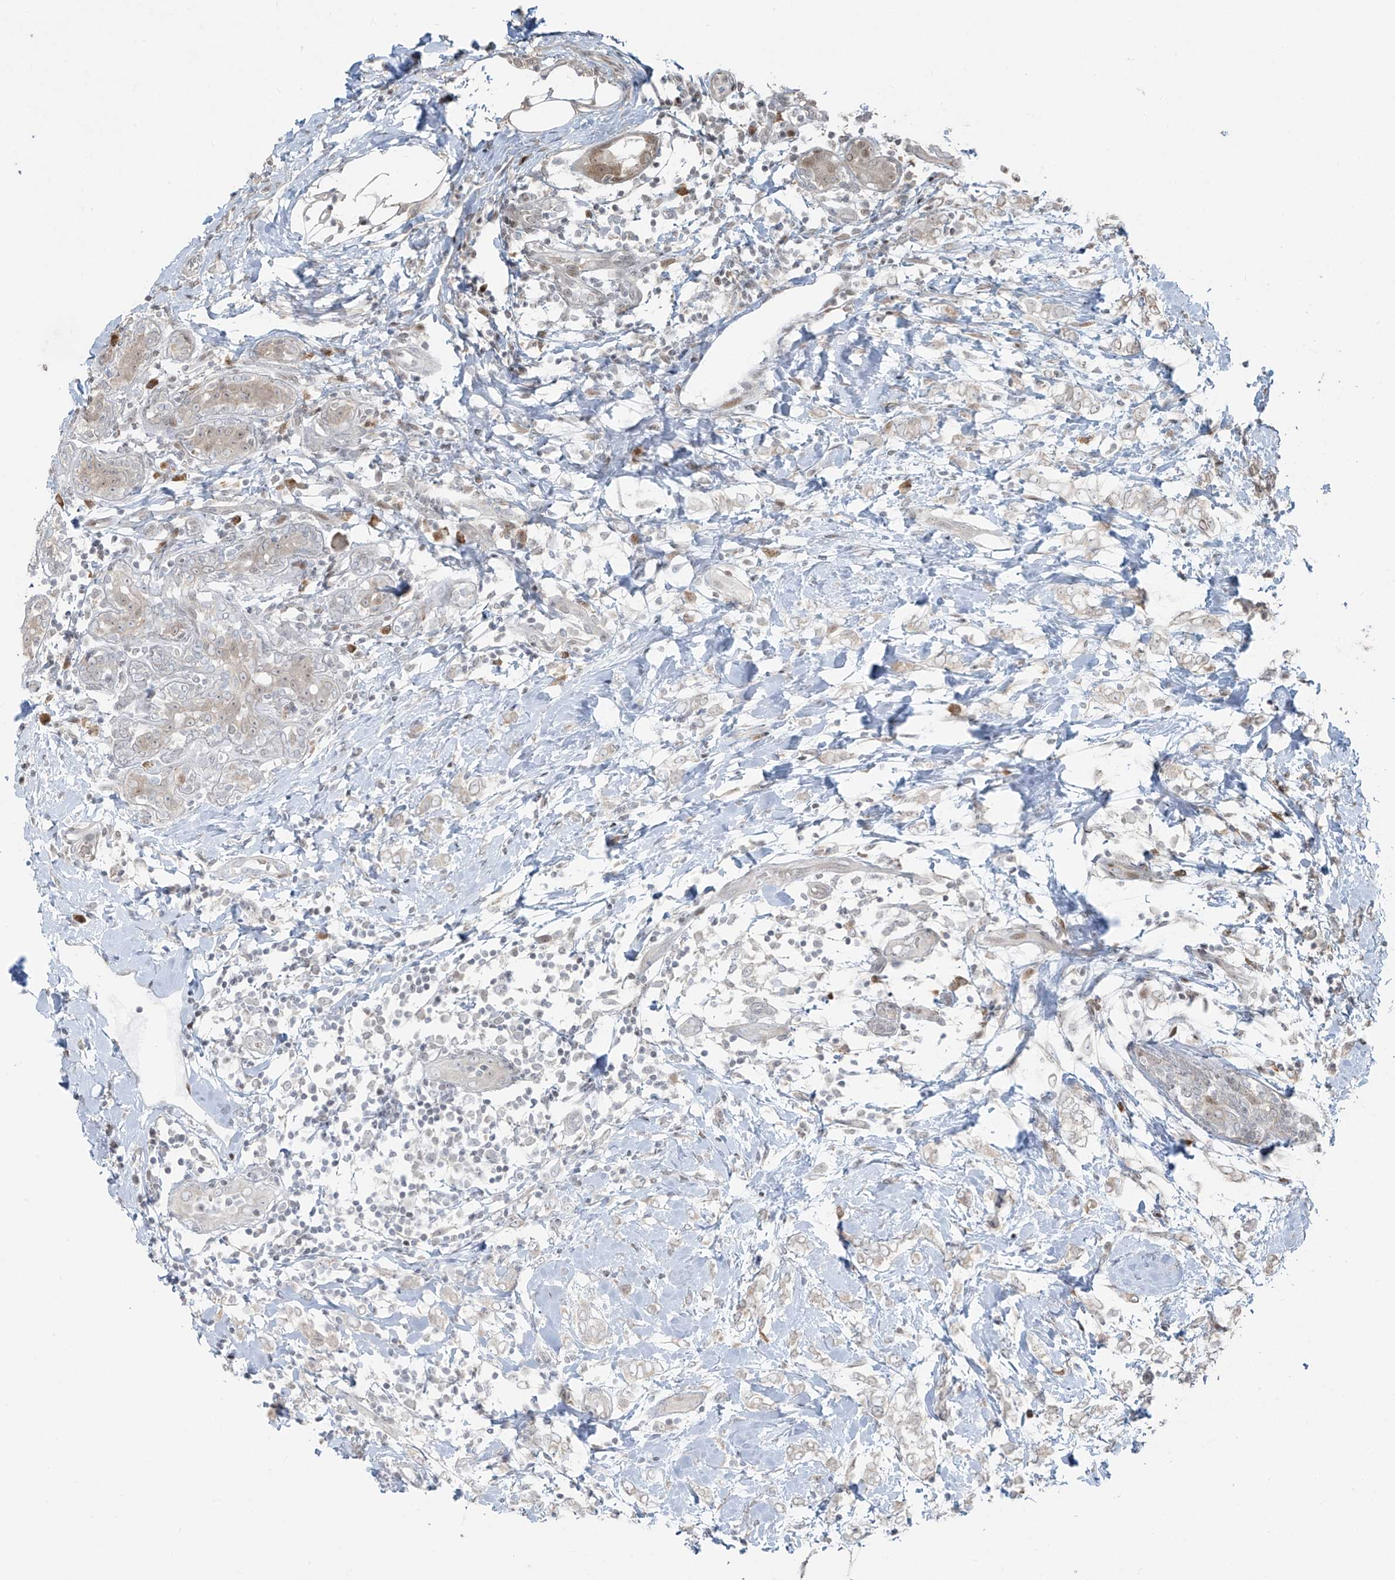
{"staining": {"intensity": "negative", "quantity": "none", "location": "none"}, "tissue": "breast cancer", "cell_type": "Tumor cells", "image_type": "cancer", "snomed": [{"axis": "morphology", "description": "Normal tissue, NOS"}, {"axis": "morphology", "description": "Lobular carcinoma"}, {"axis": "topography", "description": "Breast"}], "caption": "Immunohistochemistry (IHC) histopathology image of neoplastic tissue: breast lobular carcinoma stained with DAB (3,3'-diaminobenzidine) demonstrates no significant protein staining in tumor cells.", "gene": "TTC22", "patient": {"sex": "female", "age": 47}}